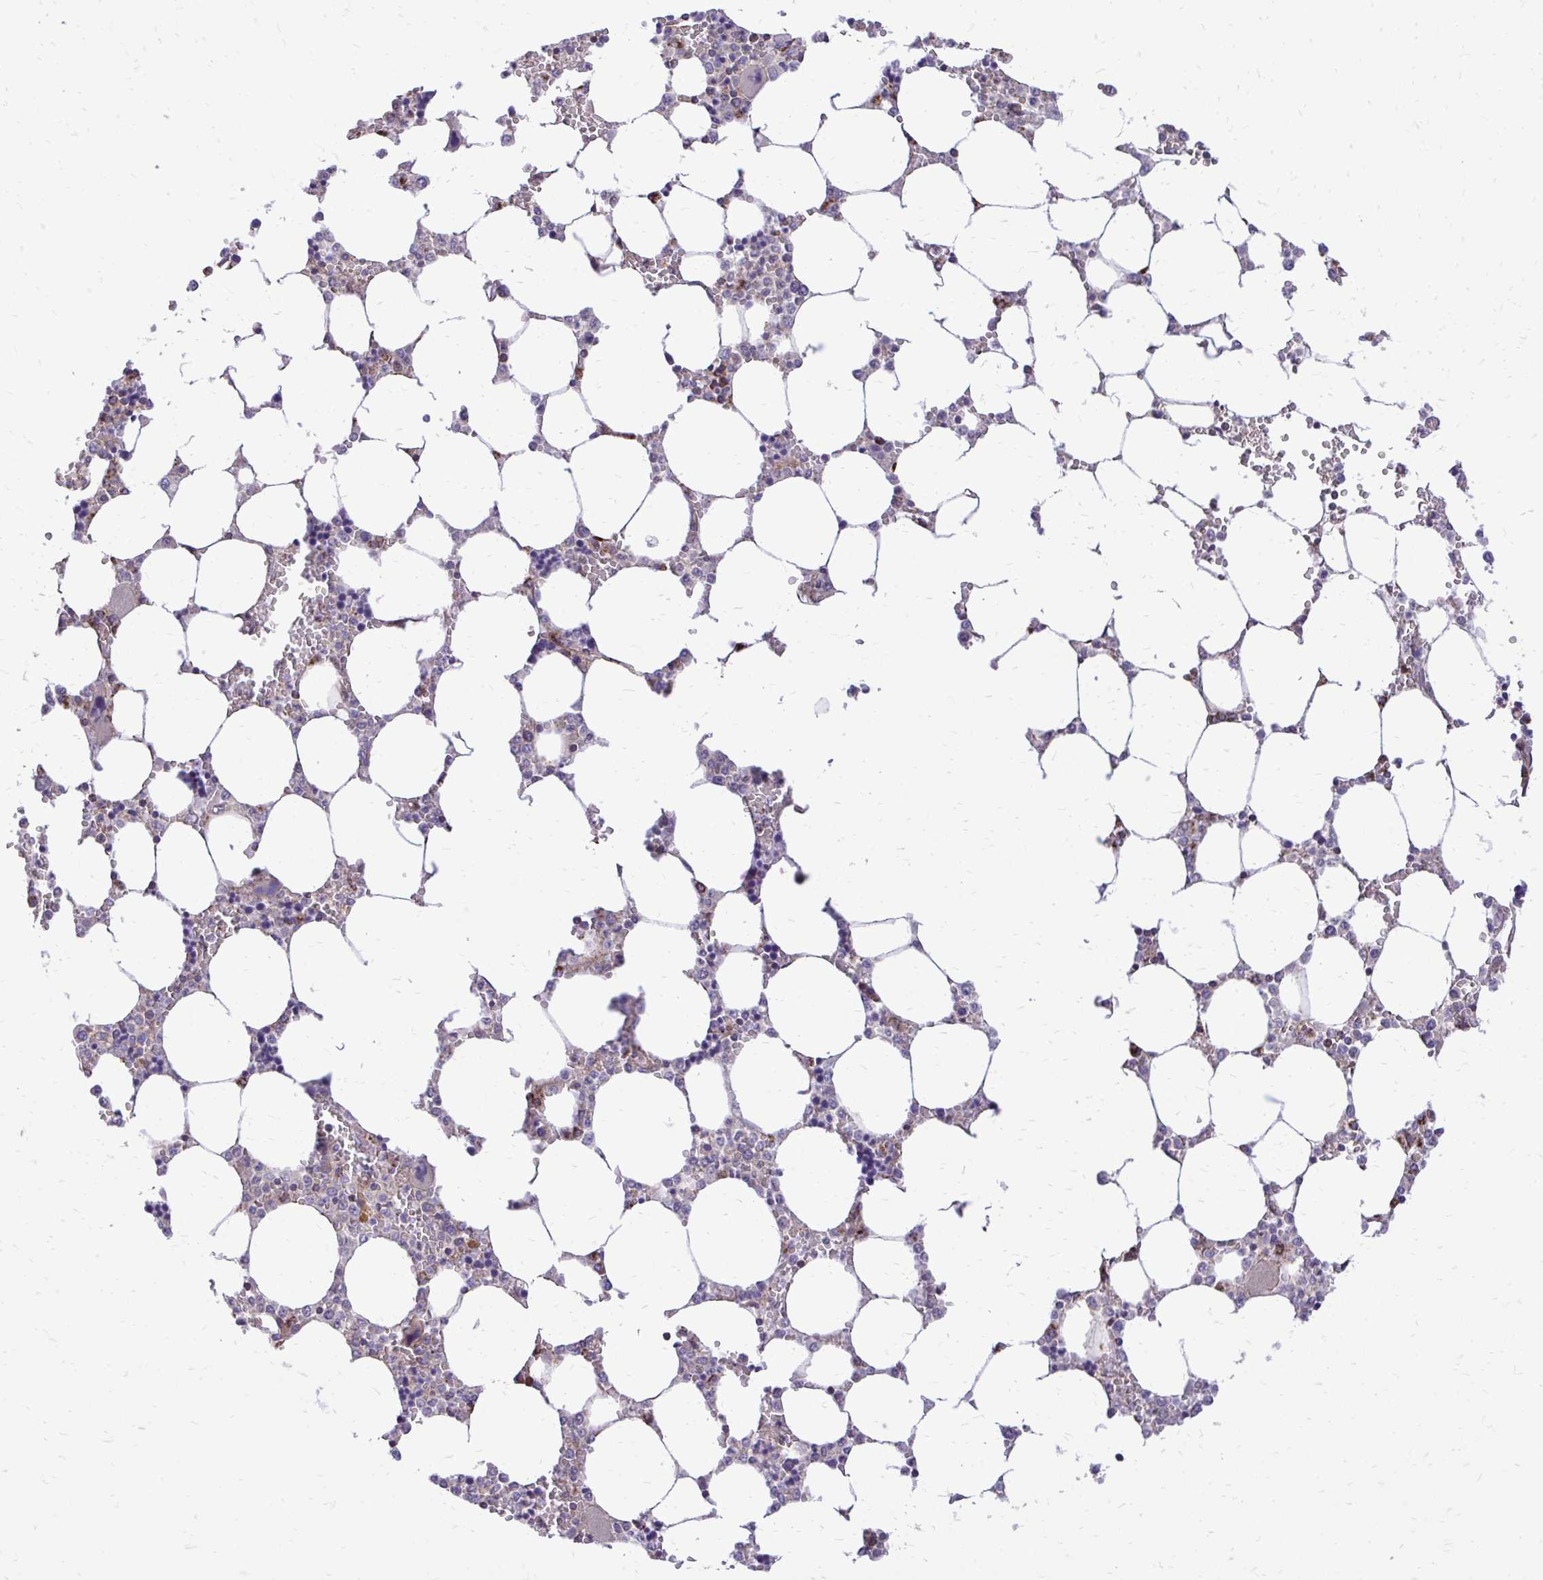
{"staining": {"intensity": "moderate", "quantity": "<25%", "location": "cytoplasmic/membranous"}, "tissue": "bone marrow", "cell_type": "Hematopoietic cells", "image_type": "normal", "snomed": [{"axis": "morphology", "description": "Normal tissue, NOS"}, {"axis": "topography", "description": "Bone marrow"}], "caption": "Protein expression analysis of normal human bone marrow reveals moderate cytoplasmic/membranous expression in approximately <25% of hematopoietic cells. (Stains: DAB in brown, nuclei in blue, Microscopy: brightfield microscopy at high magnification).", "gene": "ATP13A2", "patient": {"sex": "male", "age": 64}}